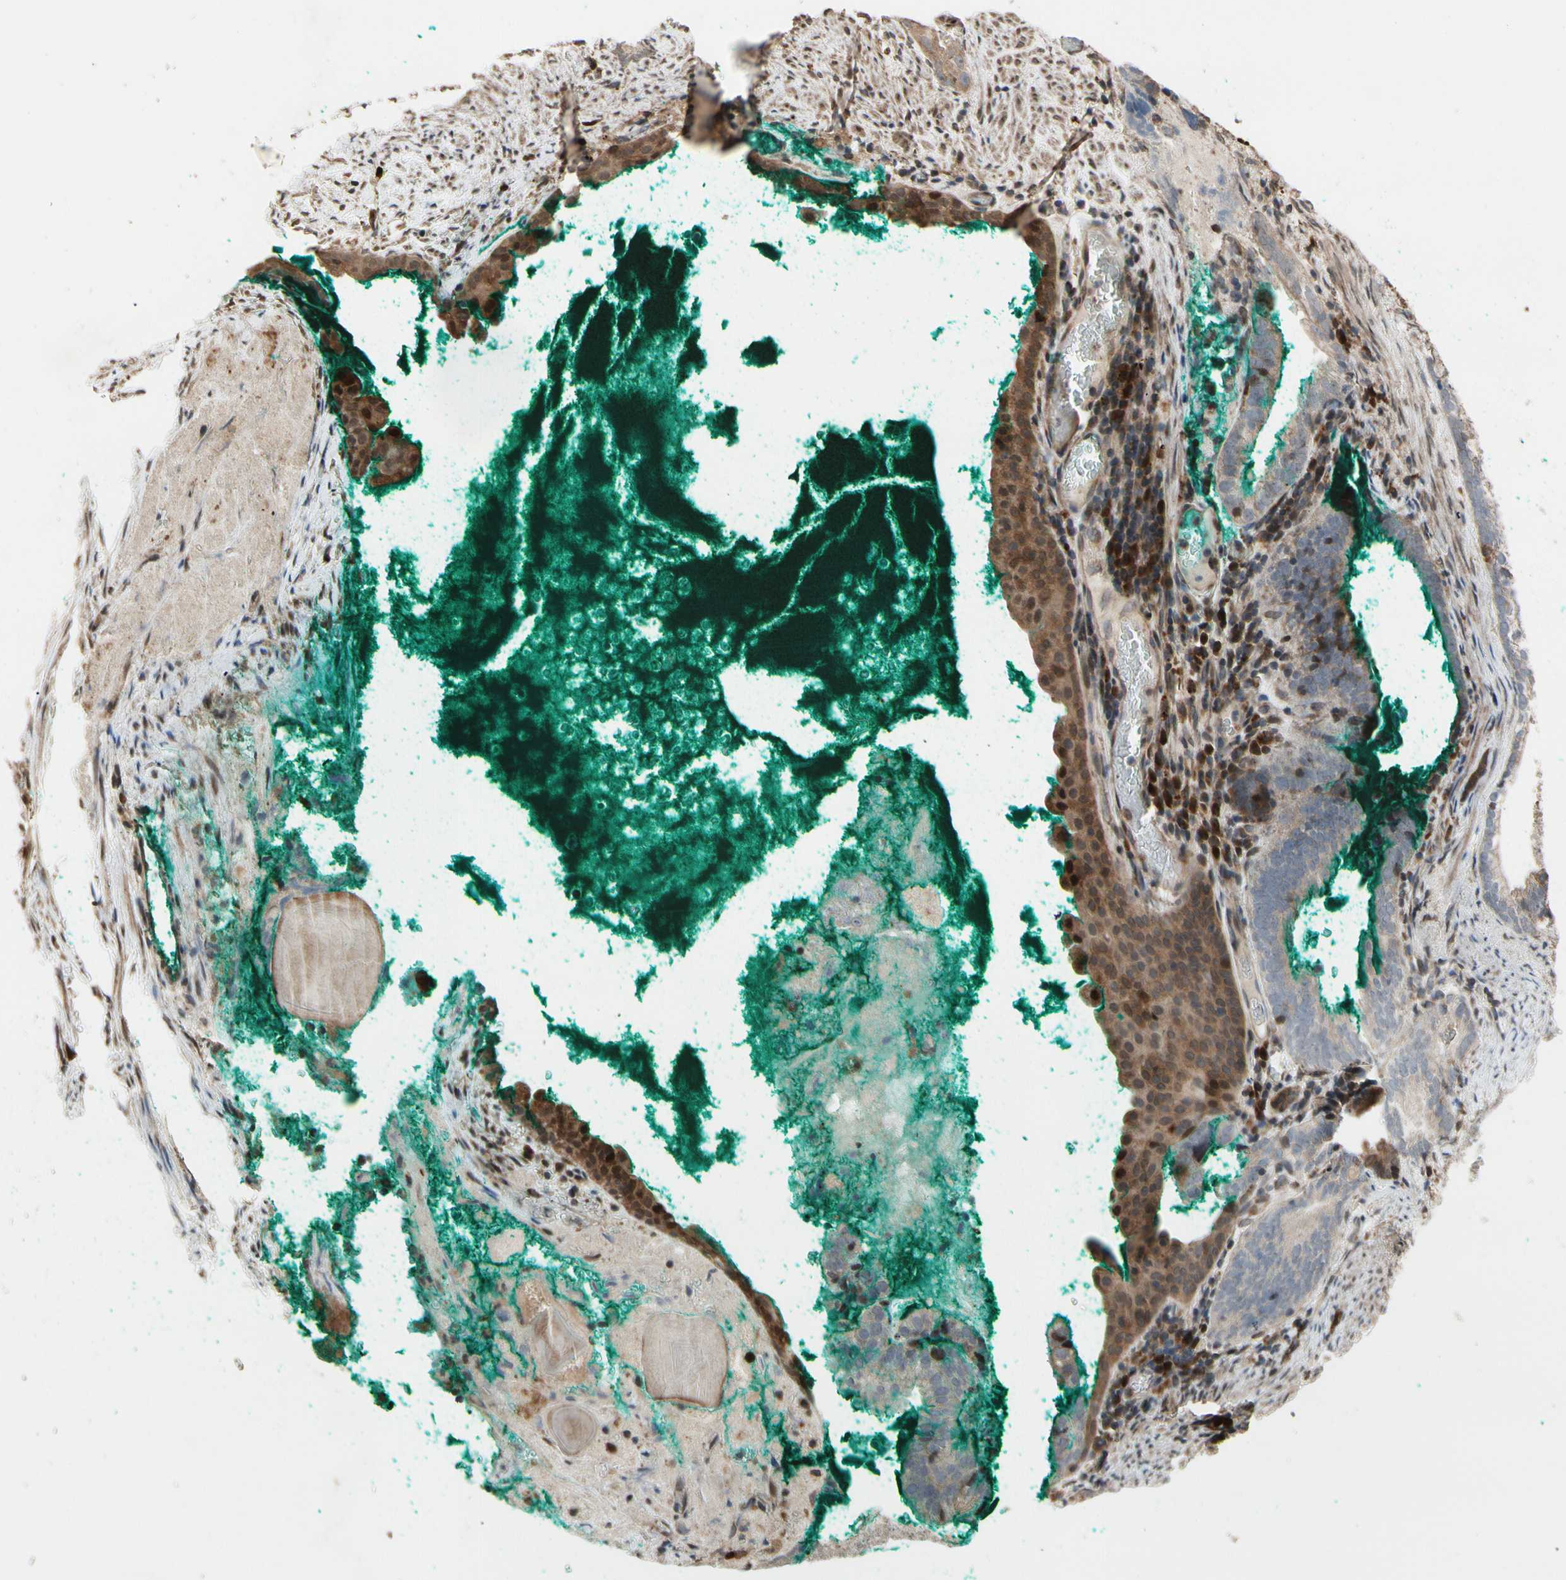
{"staining": {"intensity": "moderate", "quantity": "25%-75%", "location": "cytoplasmic/membranous,nuclear"}, "tissue": "prostate cancer", "cell_type": "Tumor cells", "image_type": "cancer", "snomed": [{"axis": "morphology", "description": "Adenocarcinoma, High grade"}, {"axis": "topography", "description": "Prostate"}], "caption": "The image reveals staining of high-grade adenocarcinoma (prostate), revealing moderate cytoplasmic/membranous and nuclear protein expression (brown color) within tumor cells. Immunohistochemistry (ihc) stains the protein in brown and the nuclei are stained blue.", "gene": "CSF1R", "patient": {"sex": "male", "age": 66}}